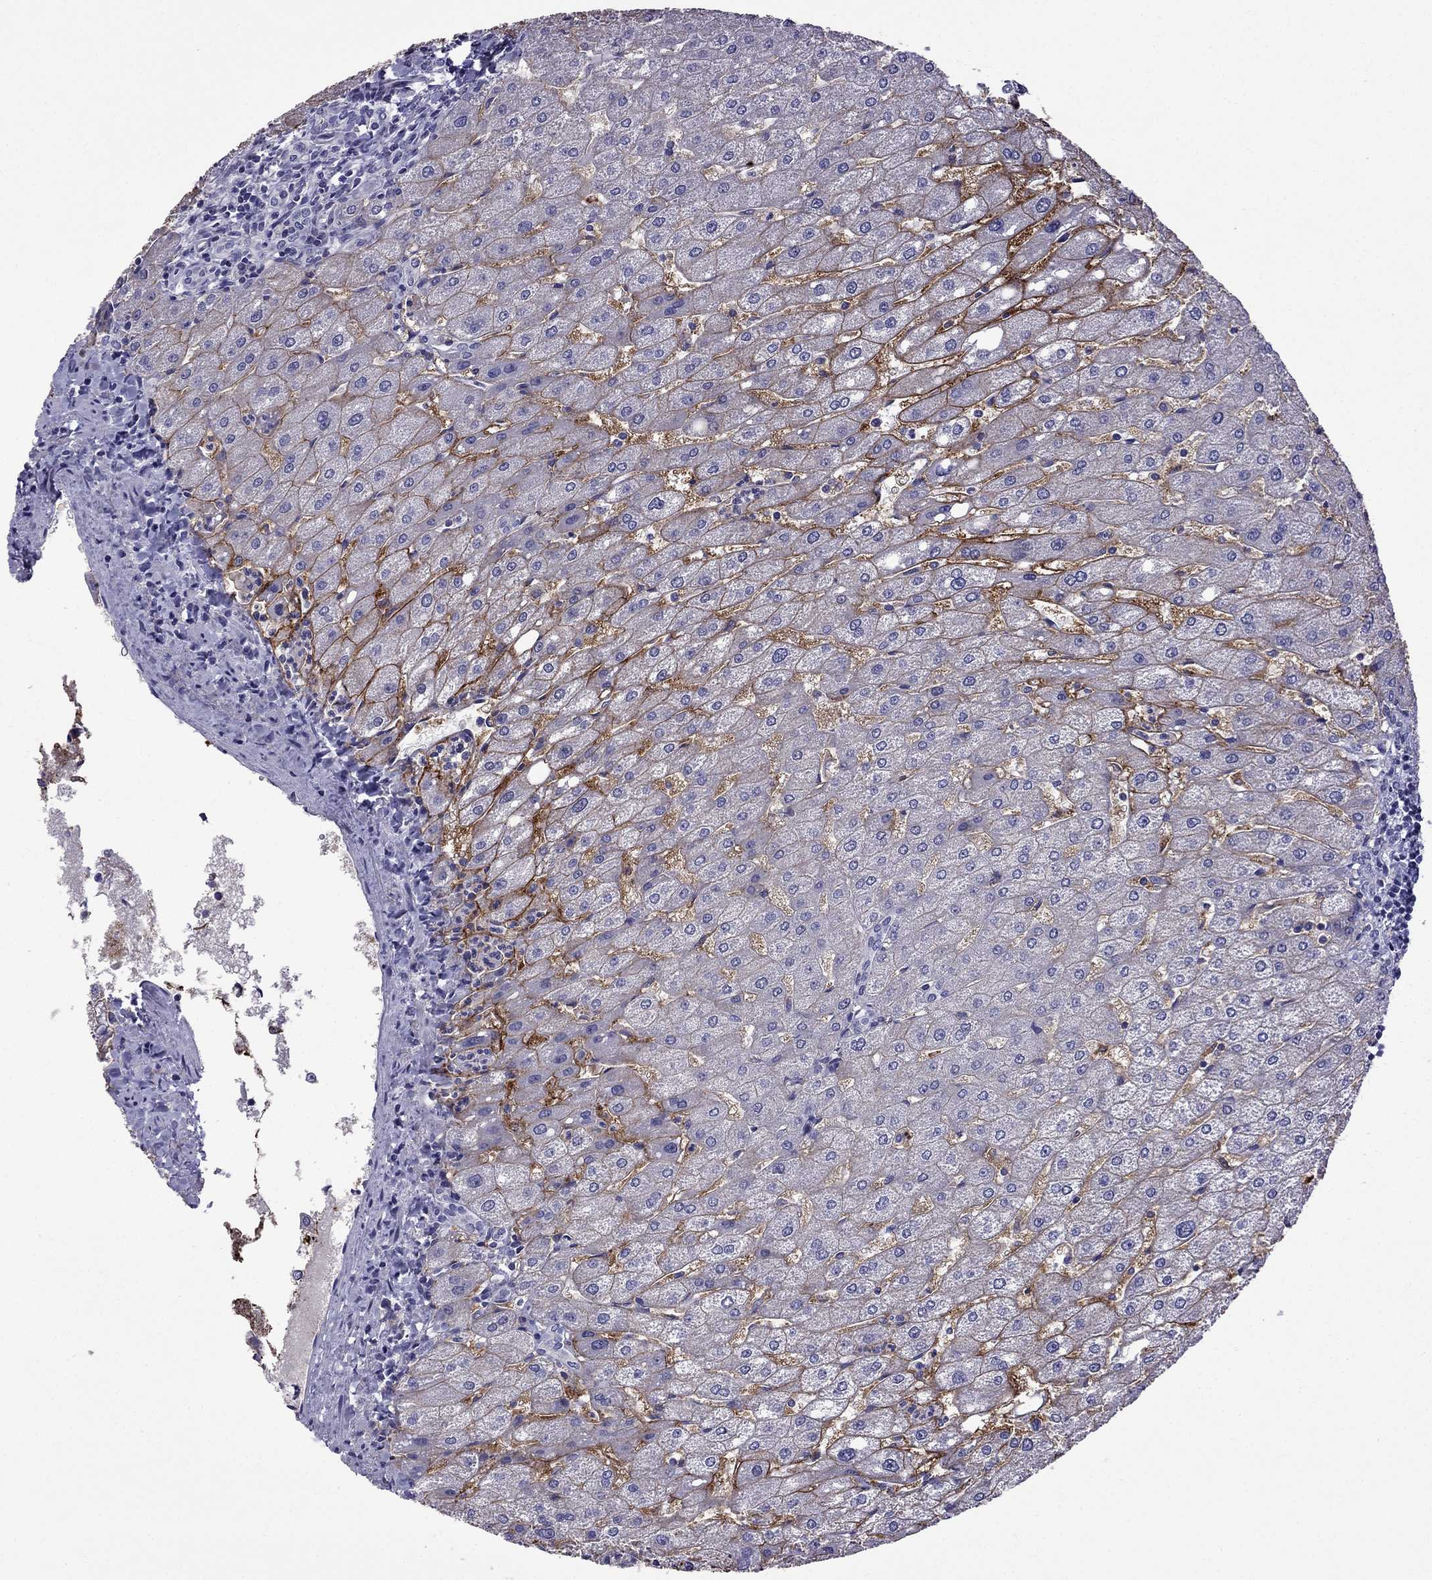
{"staining": {"intensity": "negative", "quantity": "none", "location": "none"}, "tissue": "liver", "cell_type": "Cholangiocytes", "image_type": "normal", "snomed": [{"axis": "morphology", "description": "Normal tissue, NOS"}, {"axis": "topography", "description": "Liver"}], "caption": "Liver stained for a protein using immunohistochemistry reveals no staining cholangiocytes.", "gene": "AQP9", "patient": {"sex": "male", "age": 67}}